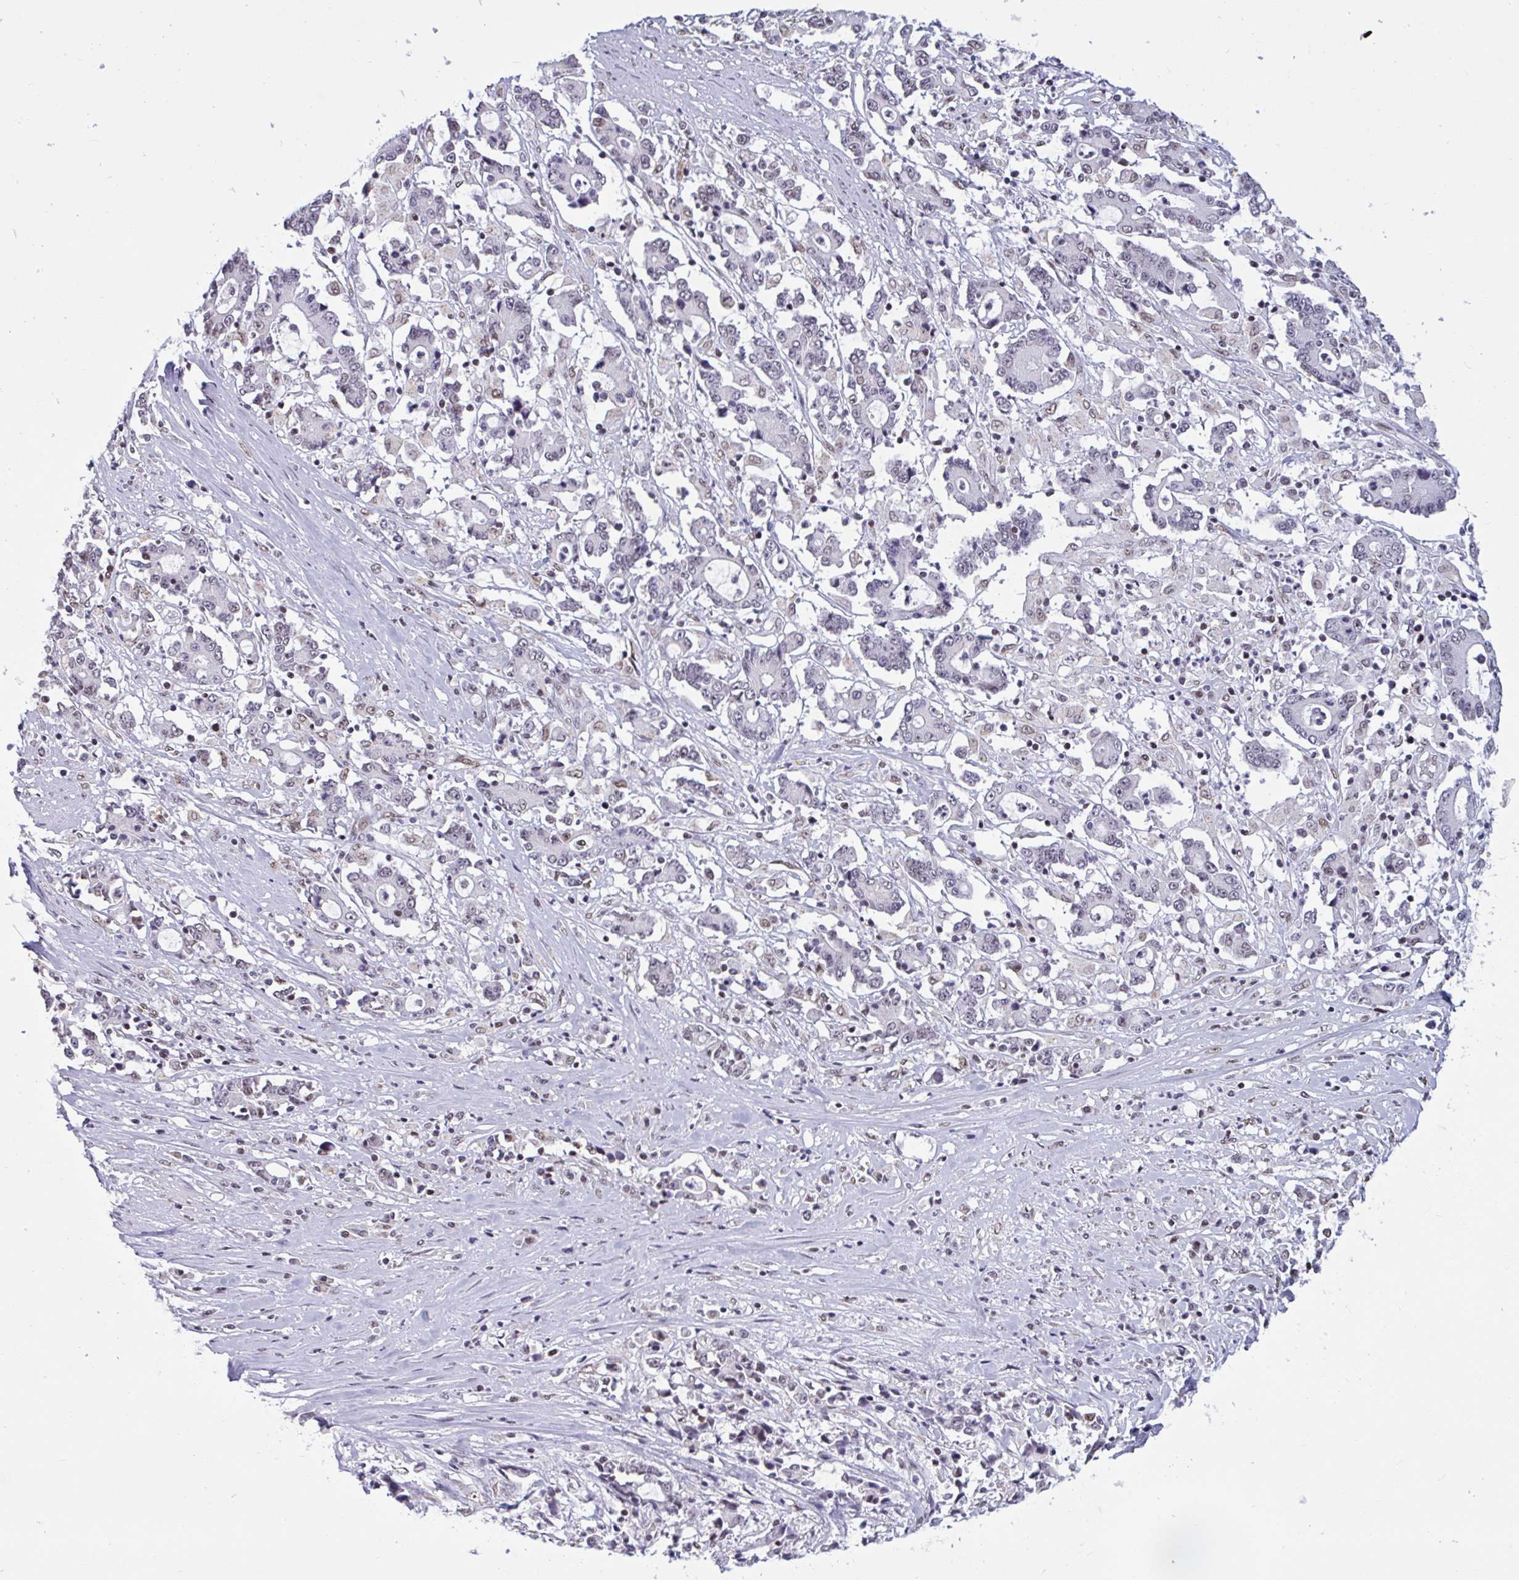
{"staining": {"intensity": "weak", "quantity": "<25%", "location": "nuclear"}, "tissue": "stomach cancer", "cell_type": "Tumor cells", "image_type": "cancer", "snomed": [{"axis": "morphology", "description": "Adenocarcinoma, NOS"}, {"axis": "topography", "description": "Stomach, upper"}], "caption": "There is no significant positivity in tumor cells of stomach adenocarcinoma.", "gene": "CBFA2T2", "patient": {"sex": "male", "age": 68}}